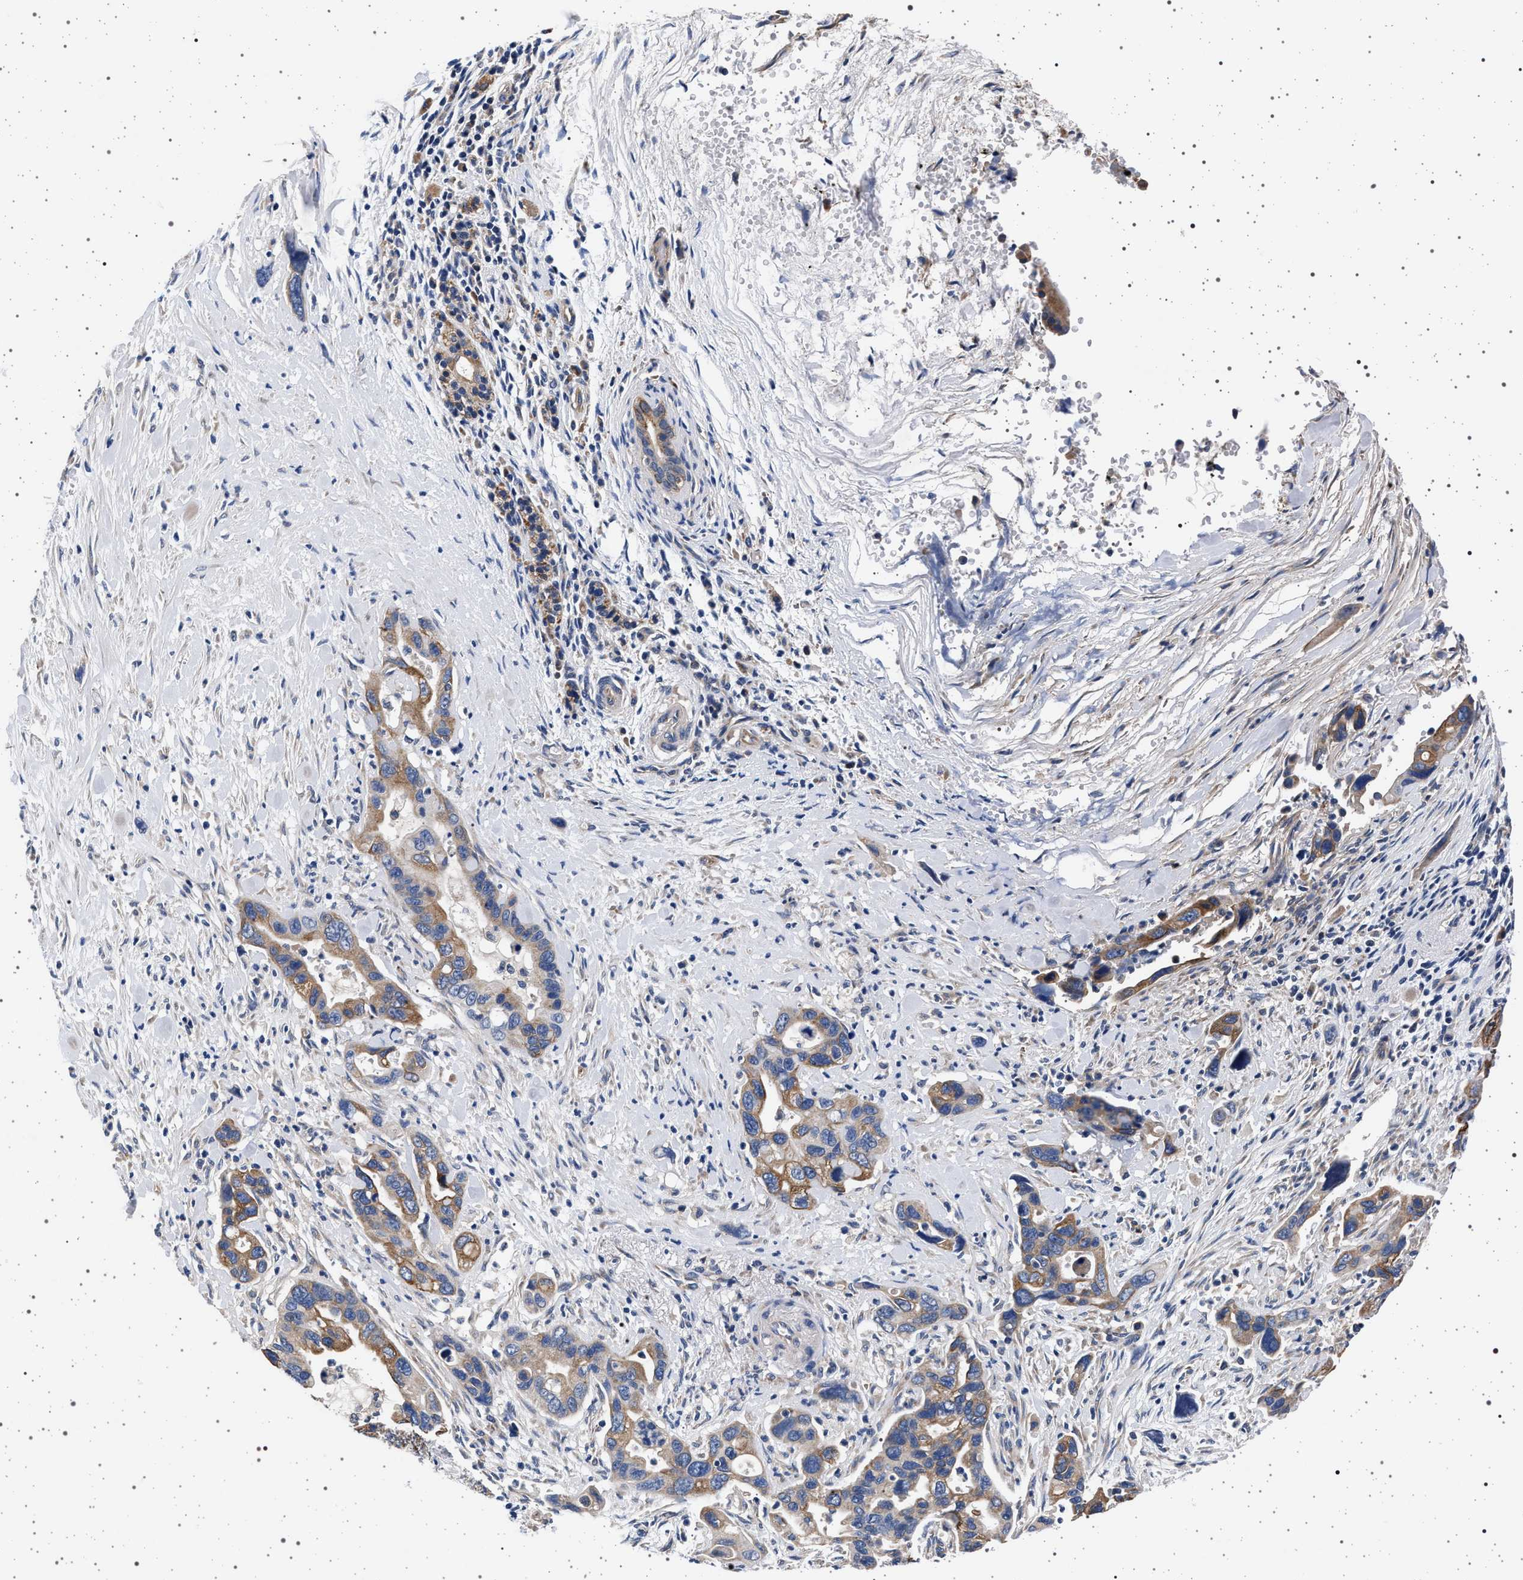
{"staining": {"intensity": "moderate", "quantity": "25%-75%", "location": "cytoplasmic/membranous"}, "tissue": "pancreatic cancer", "cell_type": "Tumor cells", "image_type": "cancer", "snomed": [{"axis": "morphology", "description": "Adenocarcinoma, NOS"}, {"axis": "topography", "description": "Pancreas"}], "caption": "A brown stain highlights moderate cytoplasmic/membranous staining of a protein in pancreatic cancer (adenocarcinoma) tumor cells.", "gene": "MAP3K2", "patient": {"sex": "female", "age": 70}}